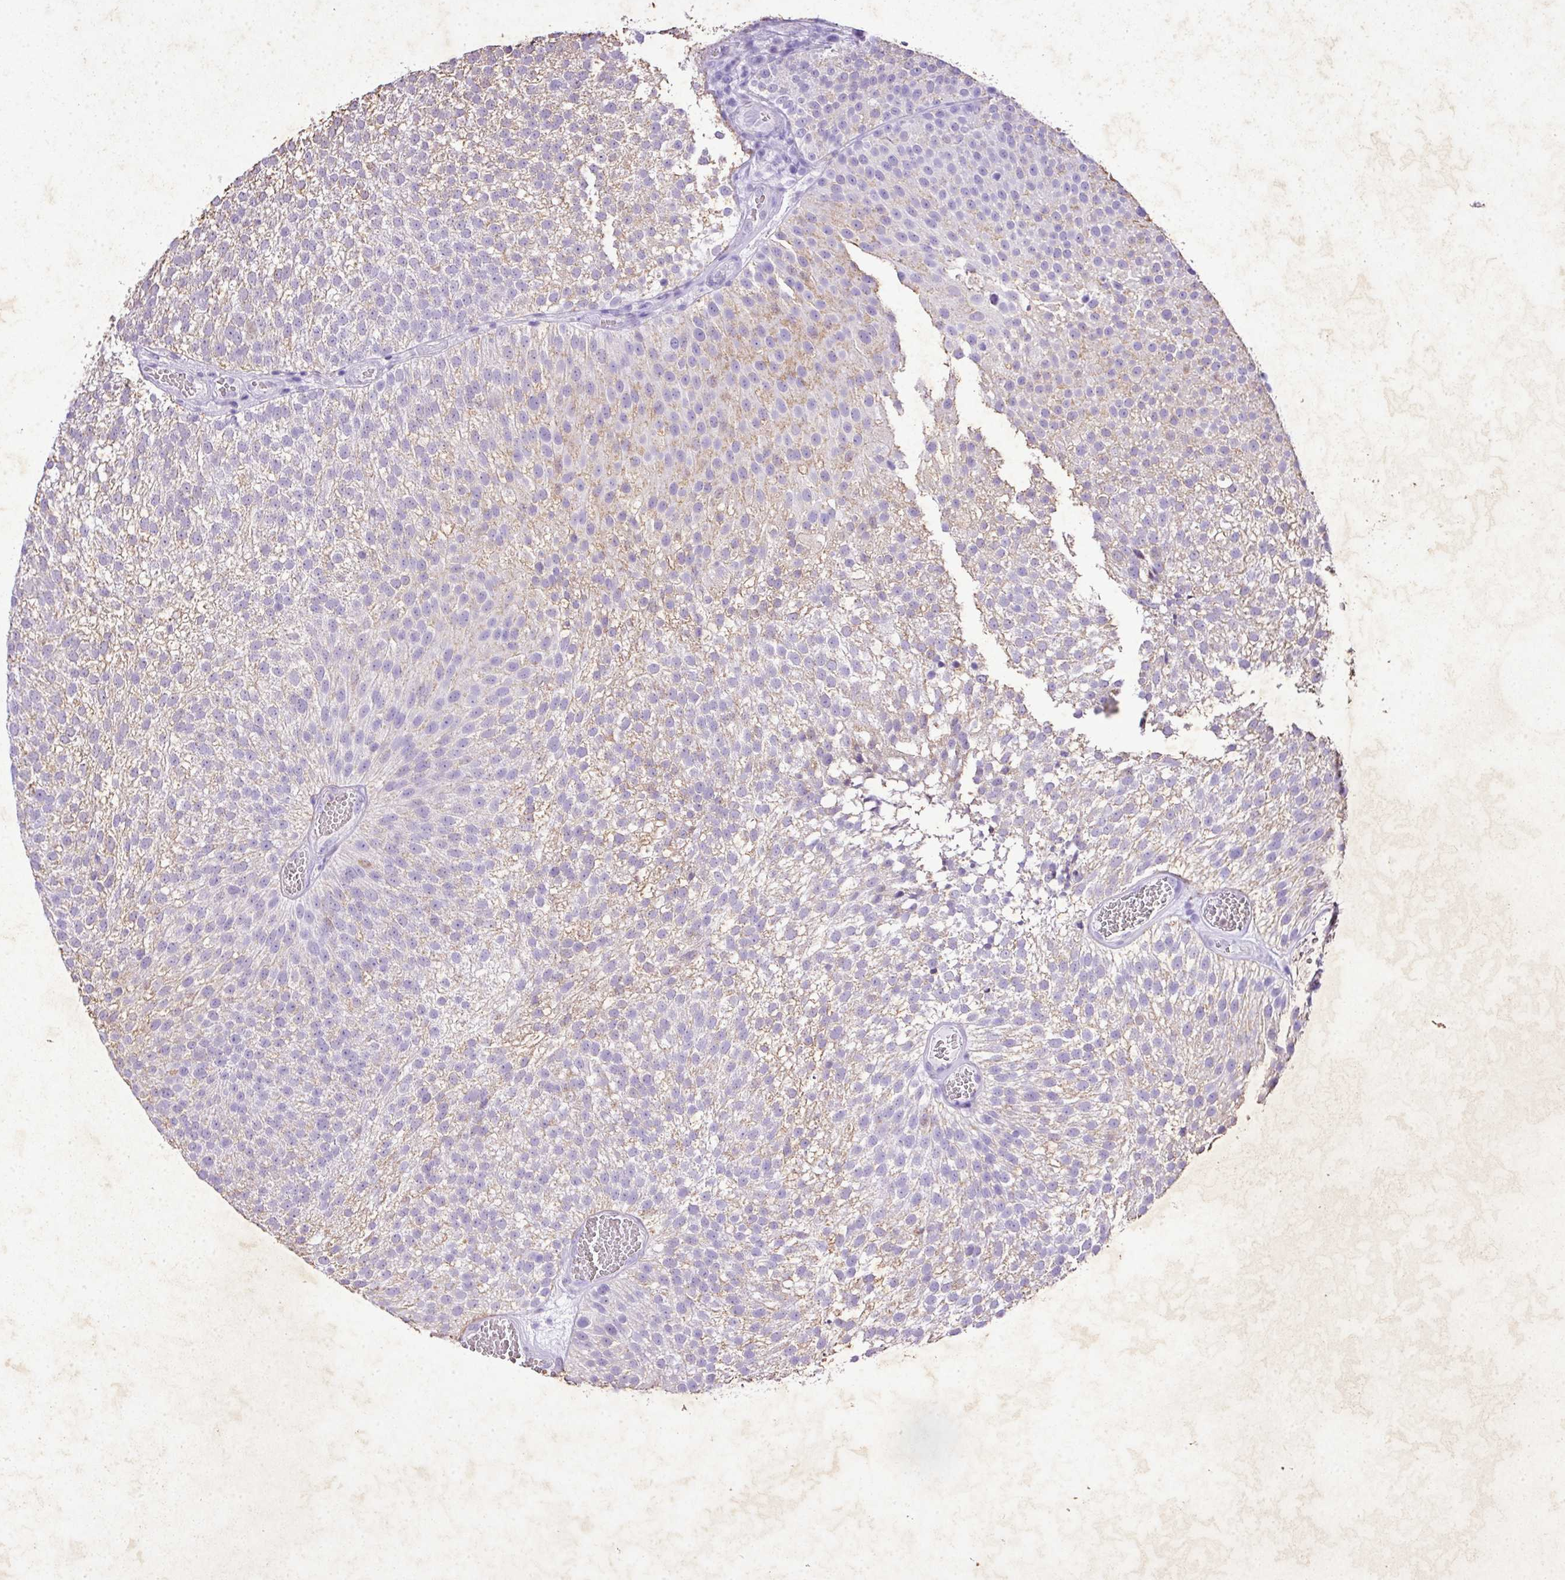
{"staining": {"intensity": "negative", "quantity": "none", "location": "none"}, "tissue": "urothelial cancer", "cell_type": "Tumor cells", "image_type": "cancer", "snomed": [{"axis": "morphology", "description": "Urothelial carcinoma, Low grade"}, {"axis": "topography", "description": "Urinary bladder"}], "caption": "Human low-grade urothelial carcinoma stained for a protein using immunohistochemistry (IHC) displays no expression in tumor cells.", "gene": "KCNJ11", "patient": {"sex": "female", "age": 79}}